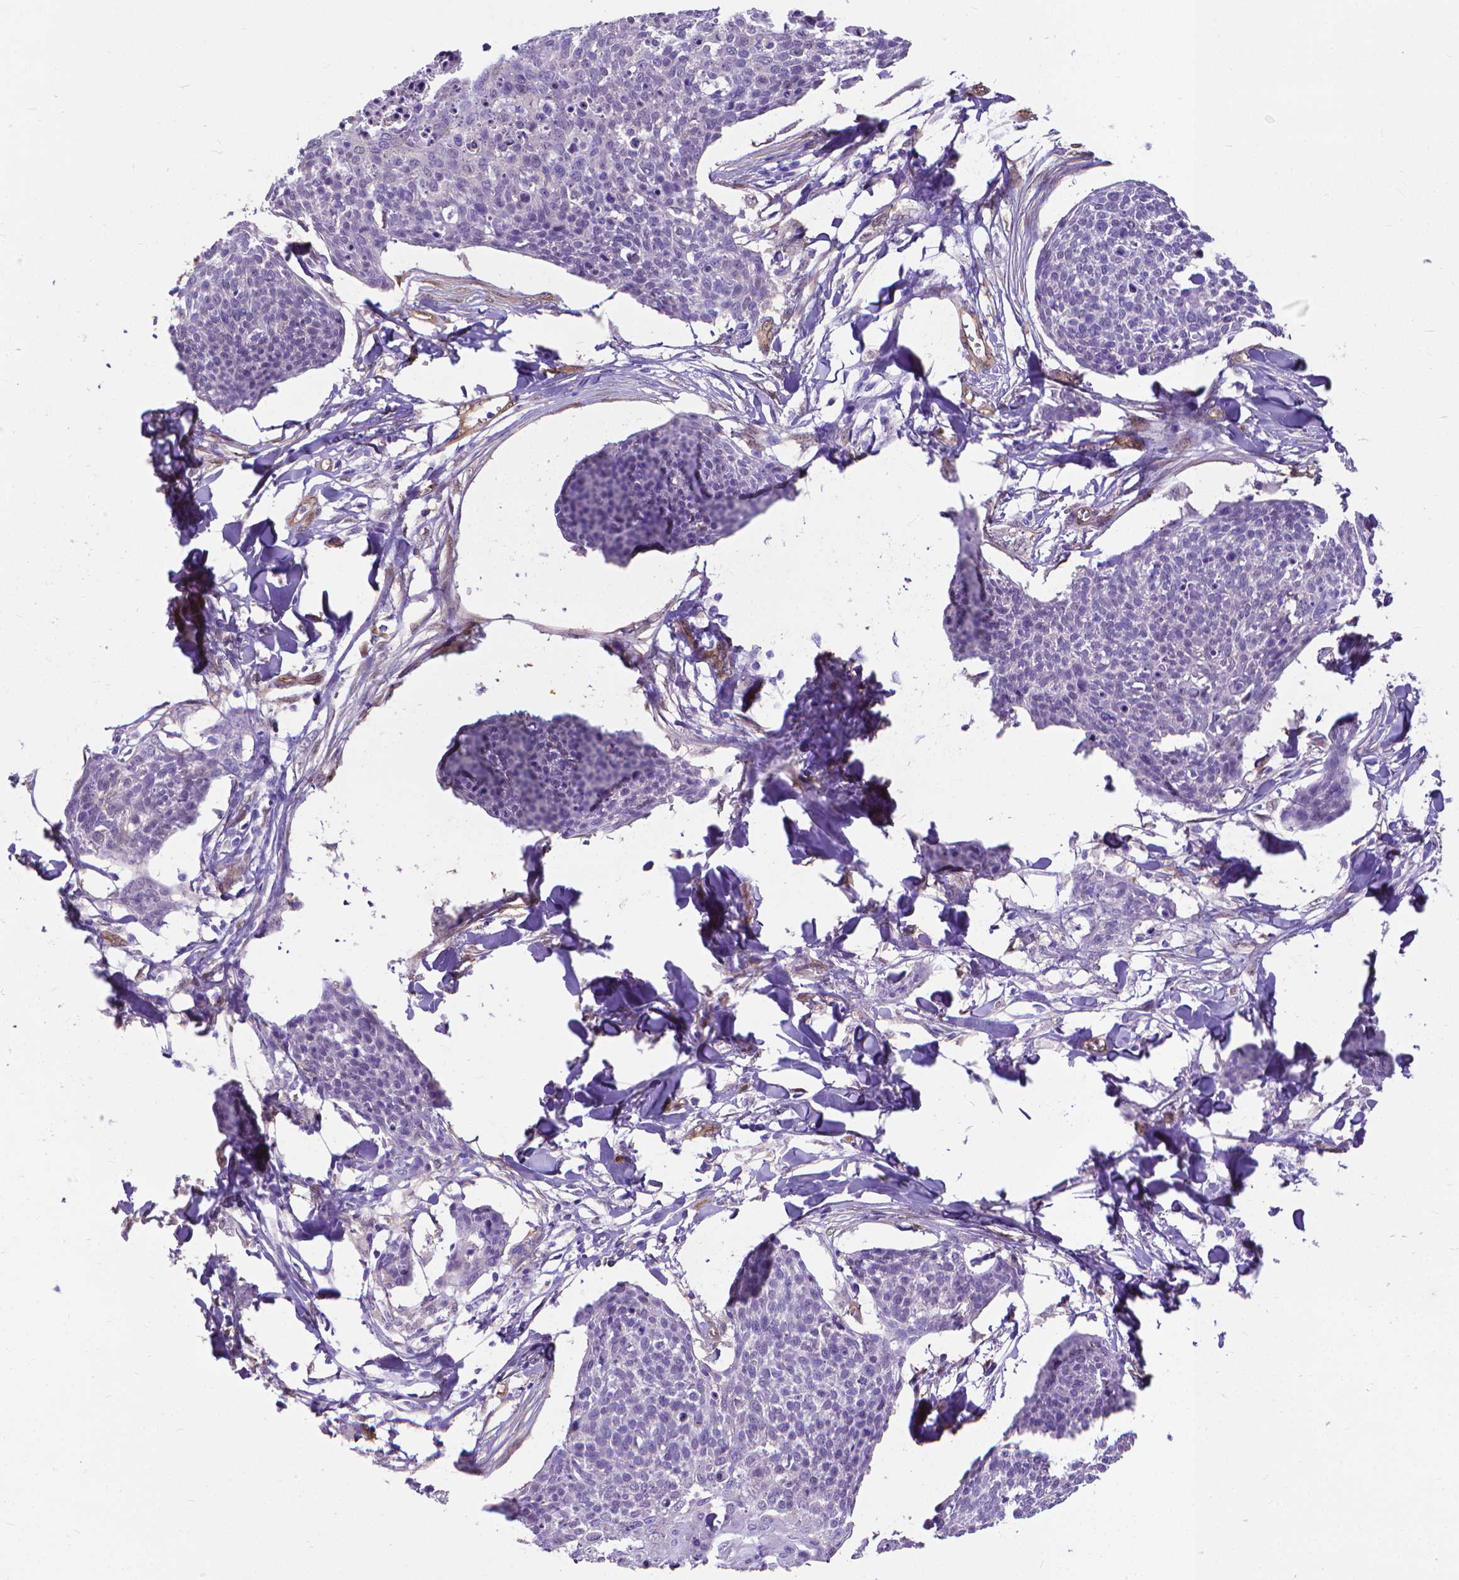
{"staining": {"intensity": "negative", "quantity": "none", "location": "none"}, "tissue": "skin cancer", "cell_type": "Tumor cells", "image_type": "cancer", "snomed": [{"axis": "morphology", "description": "Squamous cell carcinoma, NOS"}, {"axis": "topography", "description": "Skin"}, {"axis": "topography", "description": "Vulva"}], "caption": "High power microscopy image of an immunohistochemistry image of skin cancer, revealing no significant expression in tumor cells.", "gene": "CLIC4", "patient": {"sex": "female", "age": 75}}